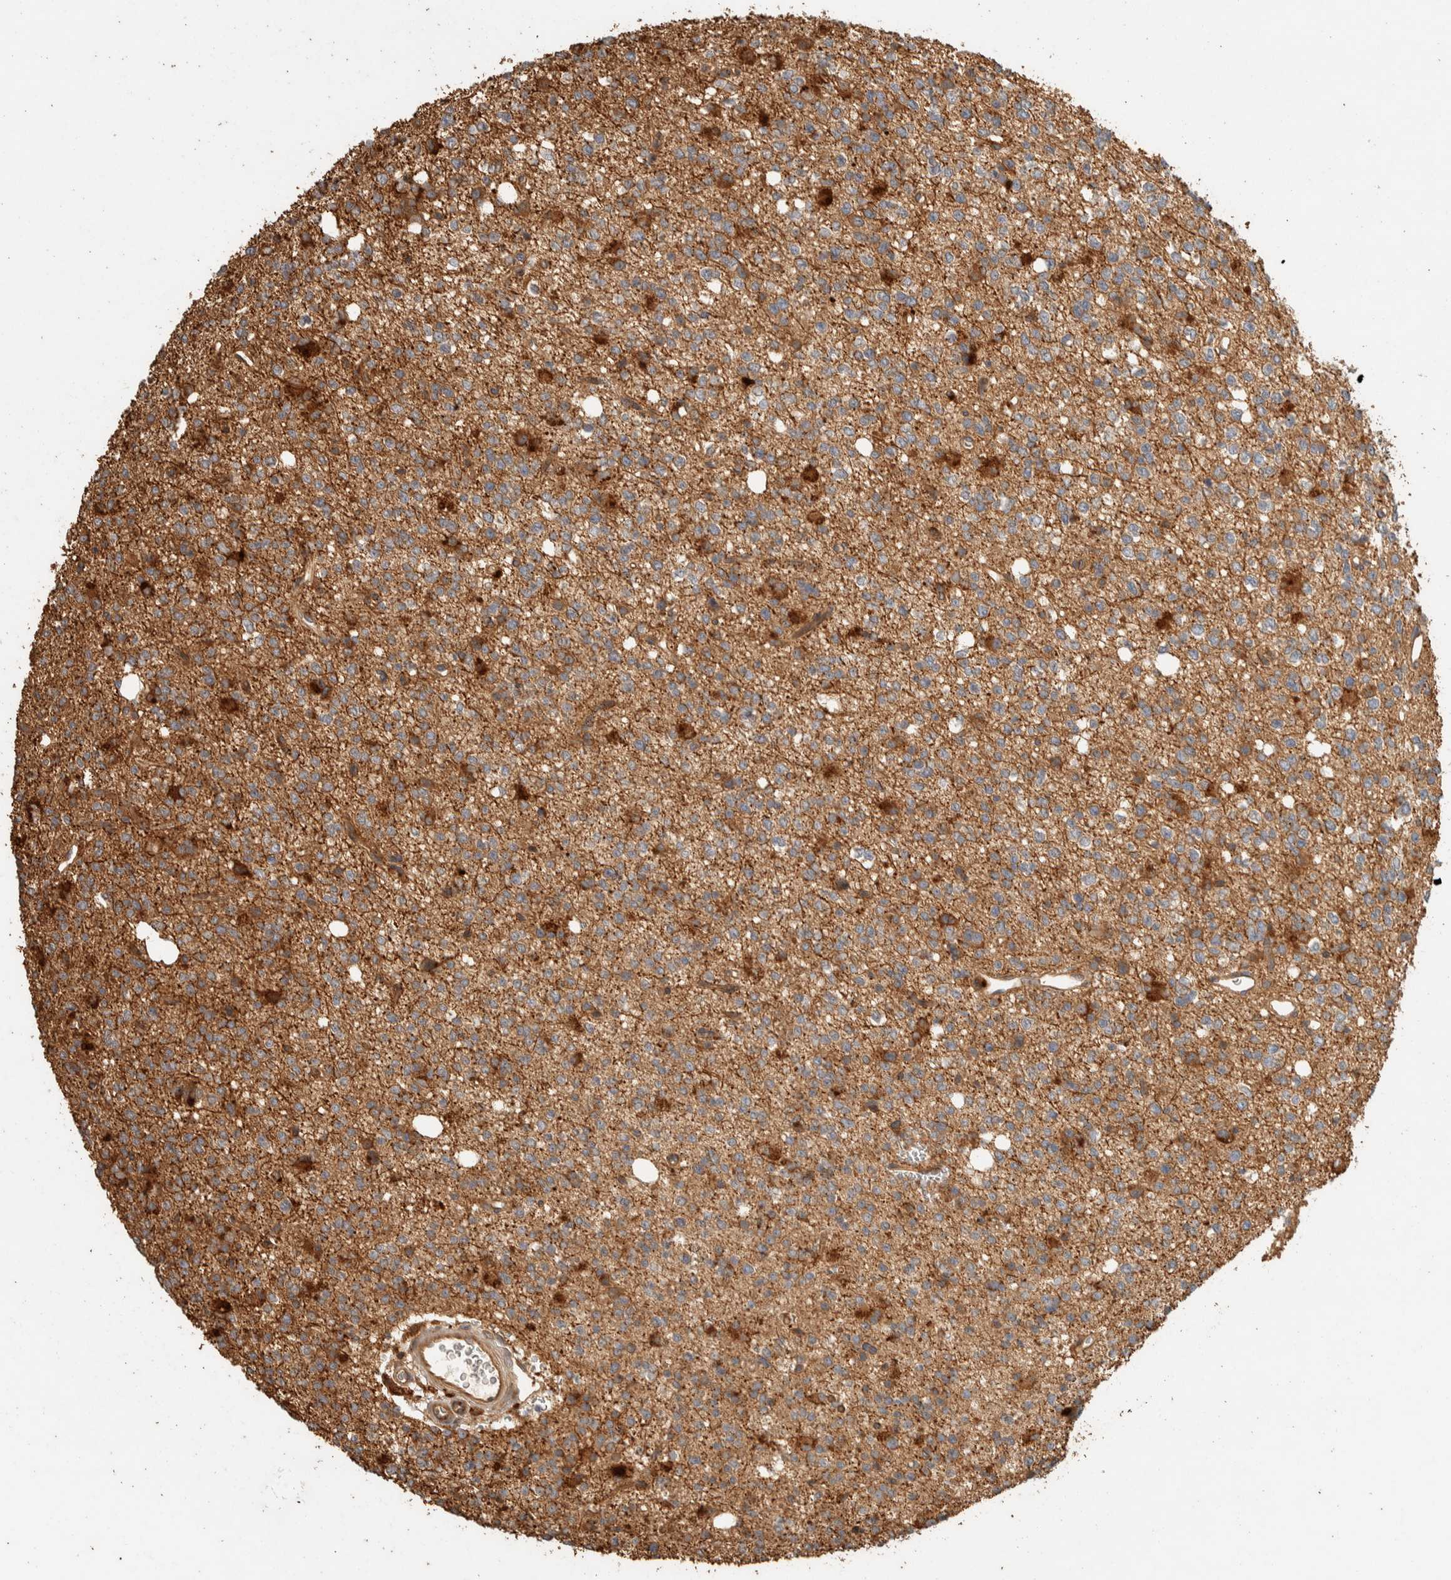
{"staining": {"intensity": "weak", "quantity": ">75%", "location": "cytoplasmic/membranous"}, "tissue": "glioma", "cell_type": "Tumor cells", "image_type": "cancer", "snomed": [{"axis": "morphology", "description": "Glioma, malignant, High grade"}, {"axis": "topography", "description": "Brain"}], "caption": "Malignant high-grade glioma tissue reveals weak cytoplasmic/membranous staining in approximately >75% of tumor cells, visualized by immunohistochemistry. (brown staining indicates protein expression, while blue staining denotes nuclei).", "gene": "EXOC7", "patient": {"sex": "female", "age": 62}}